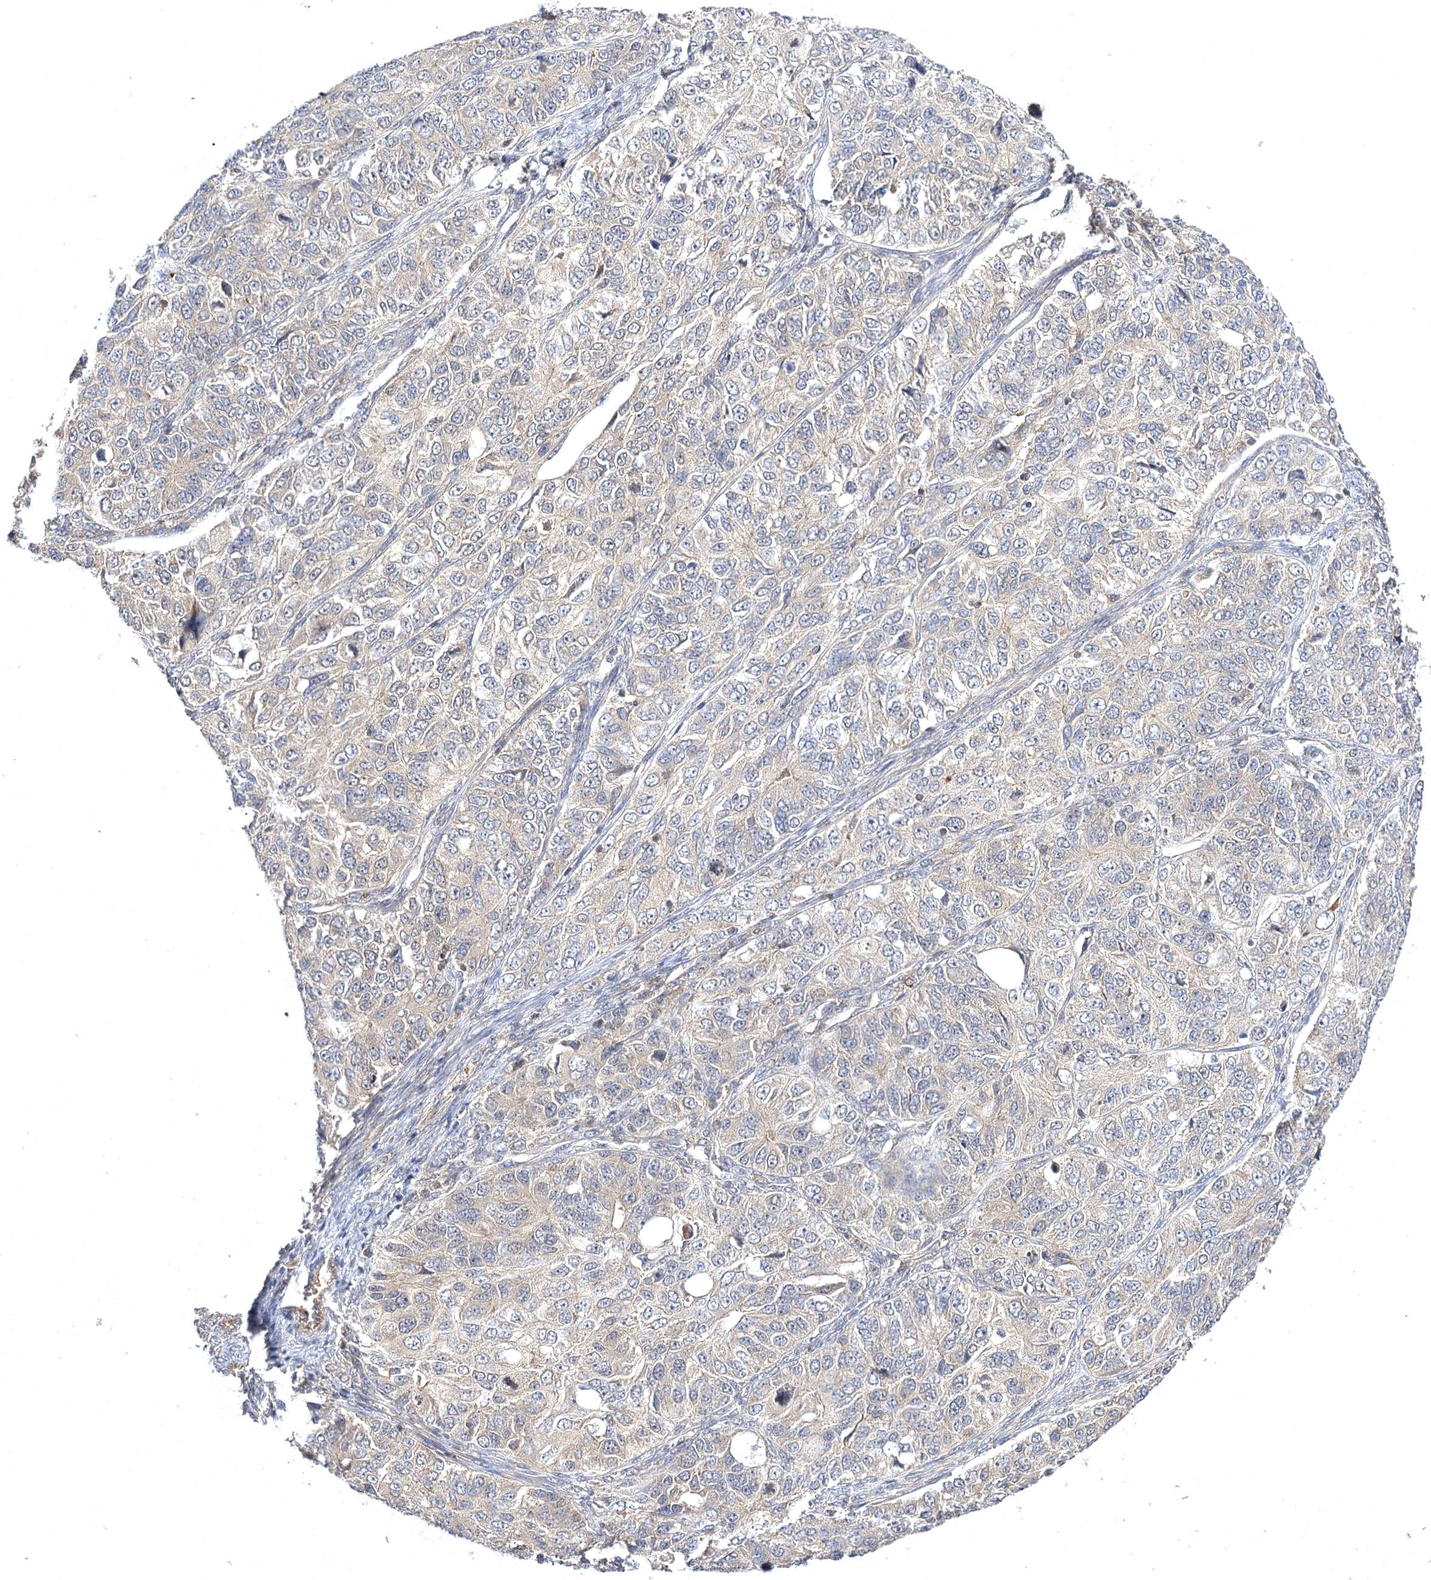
{"staining": {"intensity": "weak", "quantity": "<25%", "location": "cytoplasmic/membranous"}, "tissue": "ovarian cancer", "cell_type": "Tumor cells", "image_type": "cancer", "snomed": [{"axis": "morphology", "description": "Carcinoma, endometroid"}, {"axis": "topography", "description": "Ovary"}], "caption": "An immunohistochemistry image of ovarian cancer (endometroid carcinoma) is shown. There is no staining in tumor cells of ovarian cancer (endometroid carcinoma). The staining was performed using DAB (3,3'-diaminobenzidine) to visualize the protein expression in brown, while the nuclei were stained in blue with hematoxylin (Magnification: 20x).", "gene": "BCR", "patient": {"sex": "female", "age": 51}}